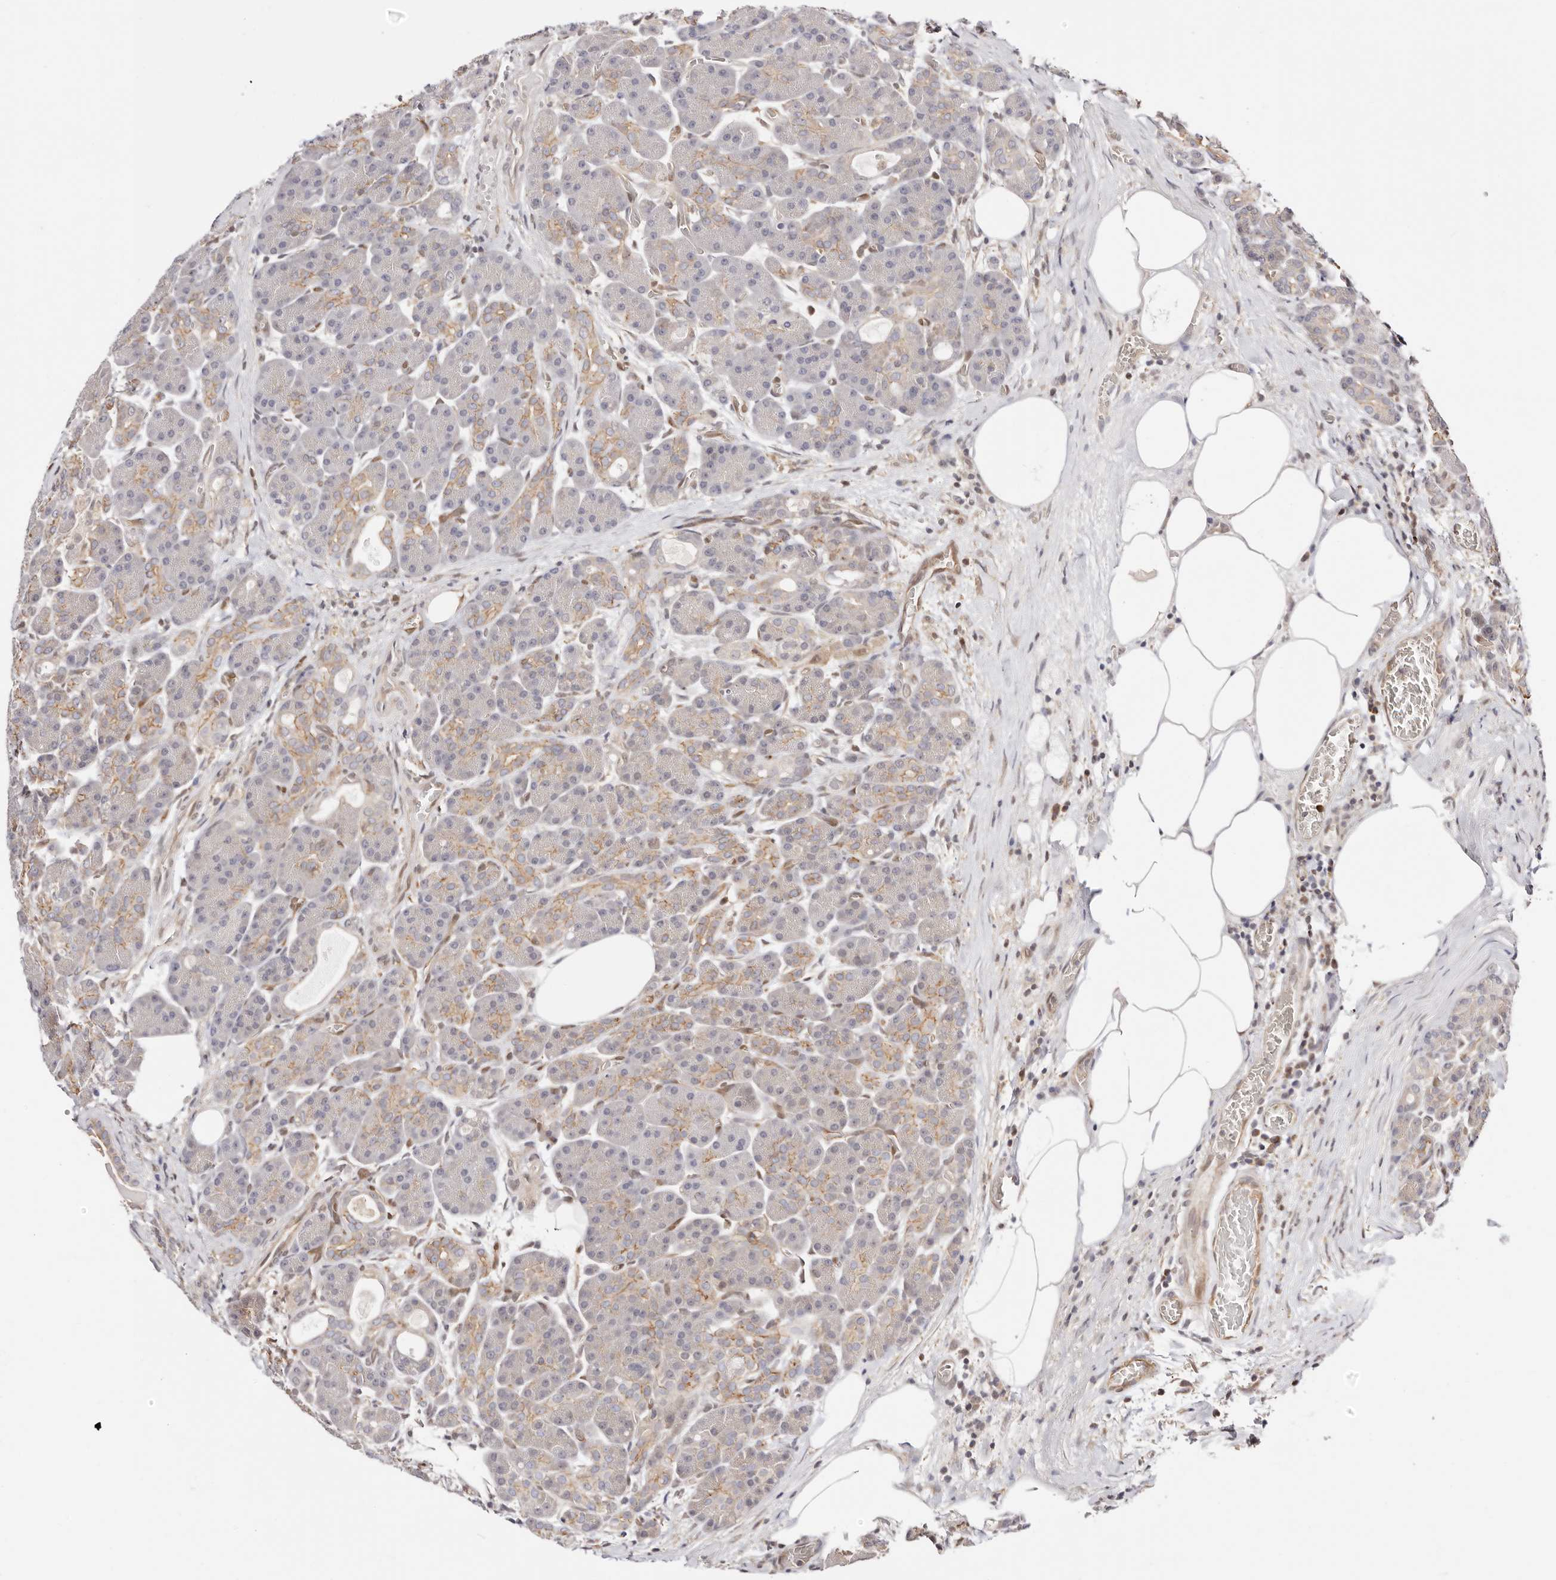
{"staining": {"intensity": "moderate", "quantity": "25%-75%", "location": "cytoplasmic/membranous"}, "tissue": "pancreas", "cell_type": "Exocrine glandular cells", "image_type": "normal", "snomed": [{"axis": "morphology", "description": "Normal tissue, NOS"}, {"axis": "topography", "description": "Pancreas"}], "caption": "Immunohistochemistry (IHC) of unremarkable pancreas exhibits medium levels of moderate cytoplasmic/membranous positivity in approximately 25%-75% of exocrine glandular cells. Nuclei are stained in blue.", "gene": "STAT5A", "patient": {"sex": "male", "age": 63}}